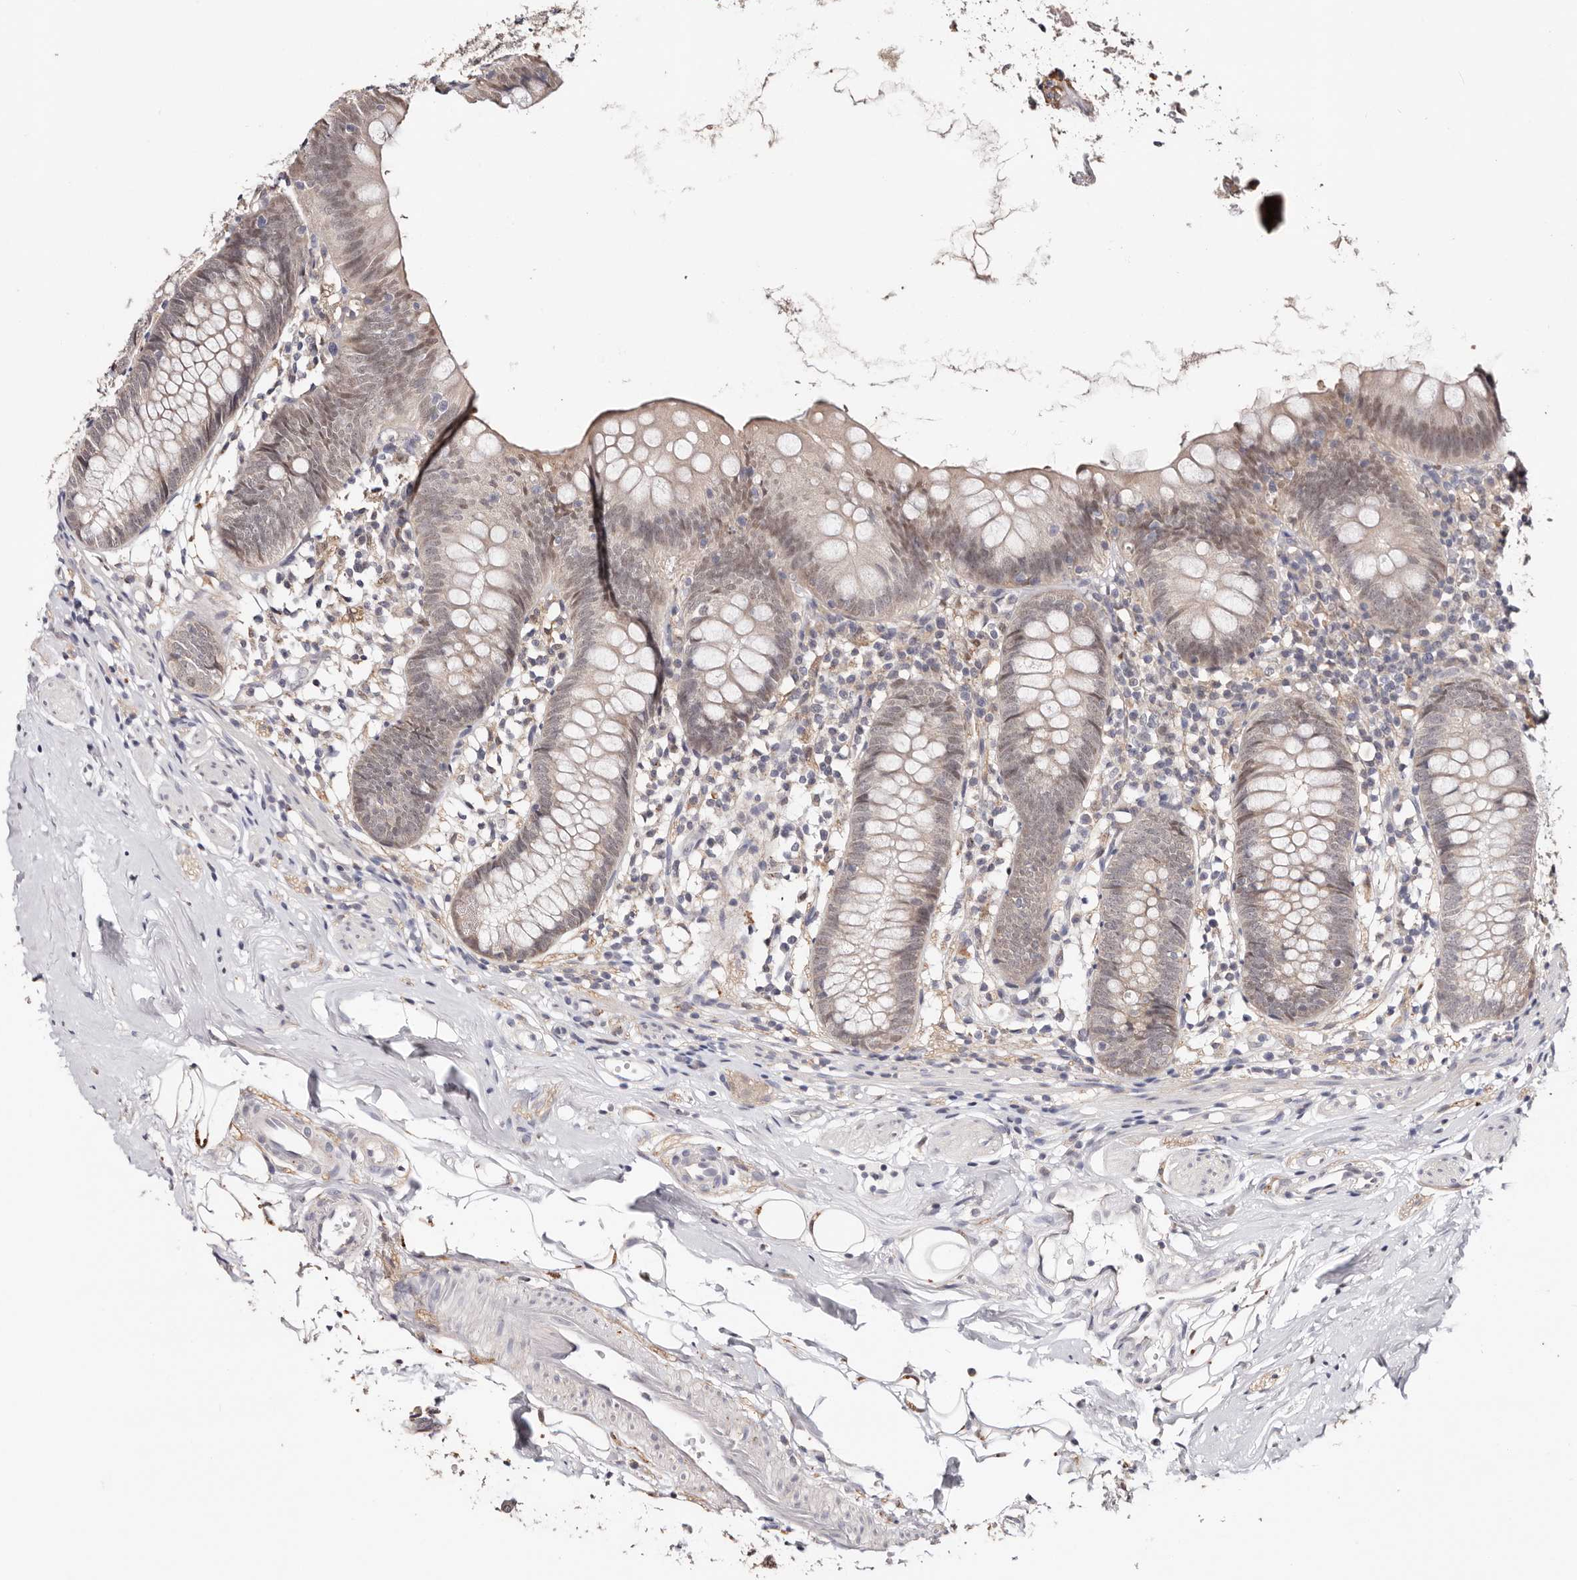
{"staining": {"intensity": "moderate", "quantity": "<25%", "location": "nuclear"}, "tissue": "appendix", "cell_type": "Glandular cells", "image_type": "normal", "snomed": [{"axis": "morphology", "description": "Normal tissue, NOS"}, {"axis": "topography", "description": "Appendix"}], "caption": "This photomicrograph shows unremarkable appendix stained with immunohistochemistry to label a protein in brown. The nuclear of glandular cells show moderate positivity for the protein. Nuclei are counter-stained blue.", "gene": "TYW3", "patient": {"sex": "female", "age": 62}}